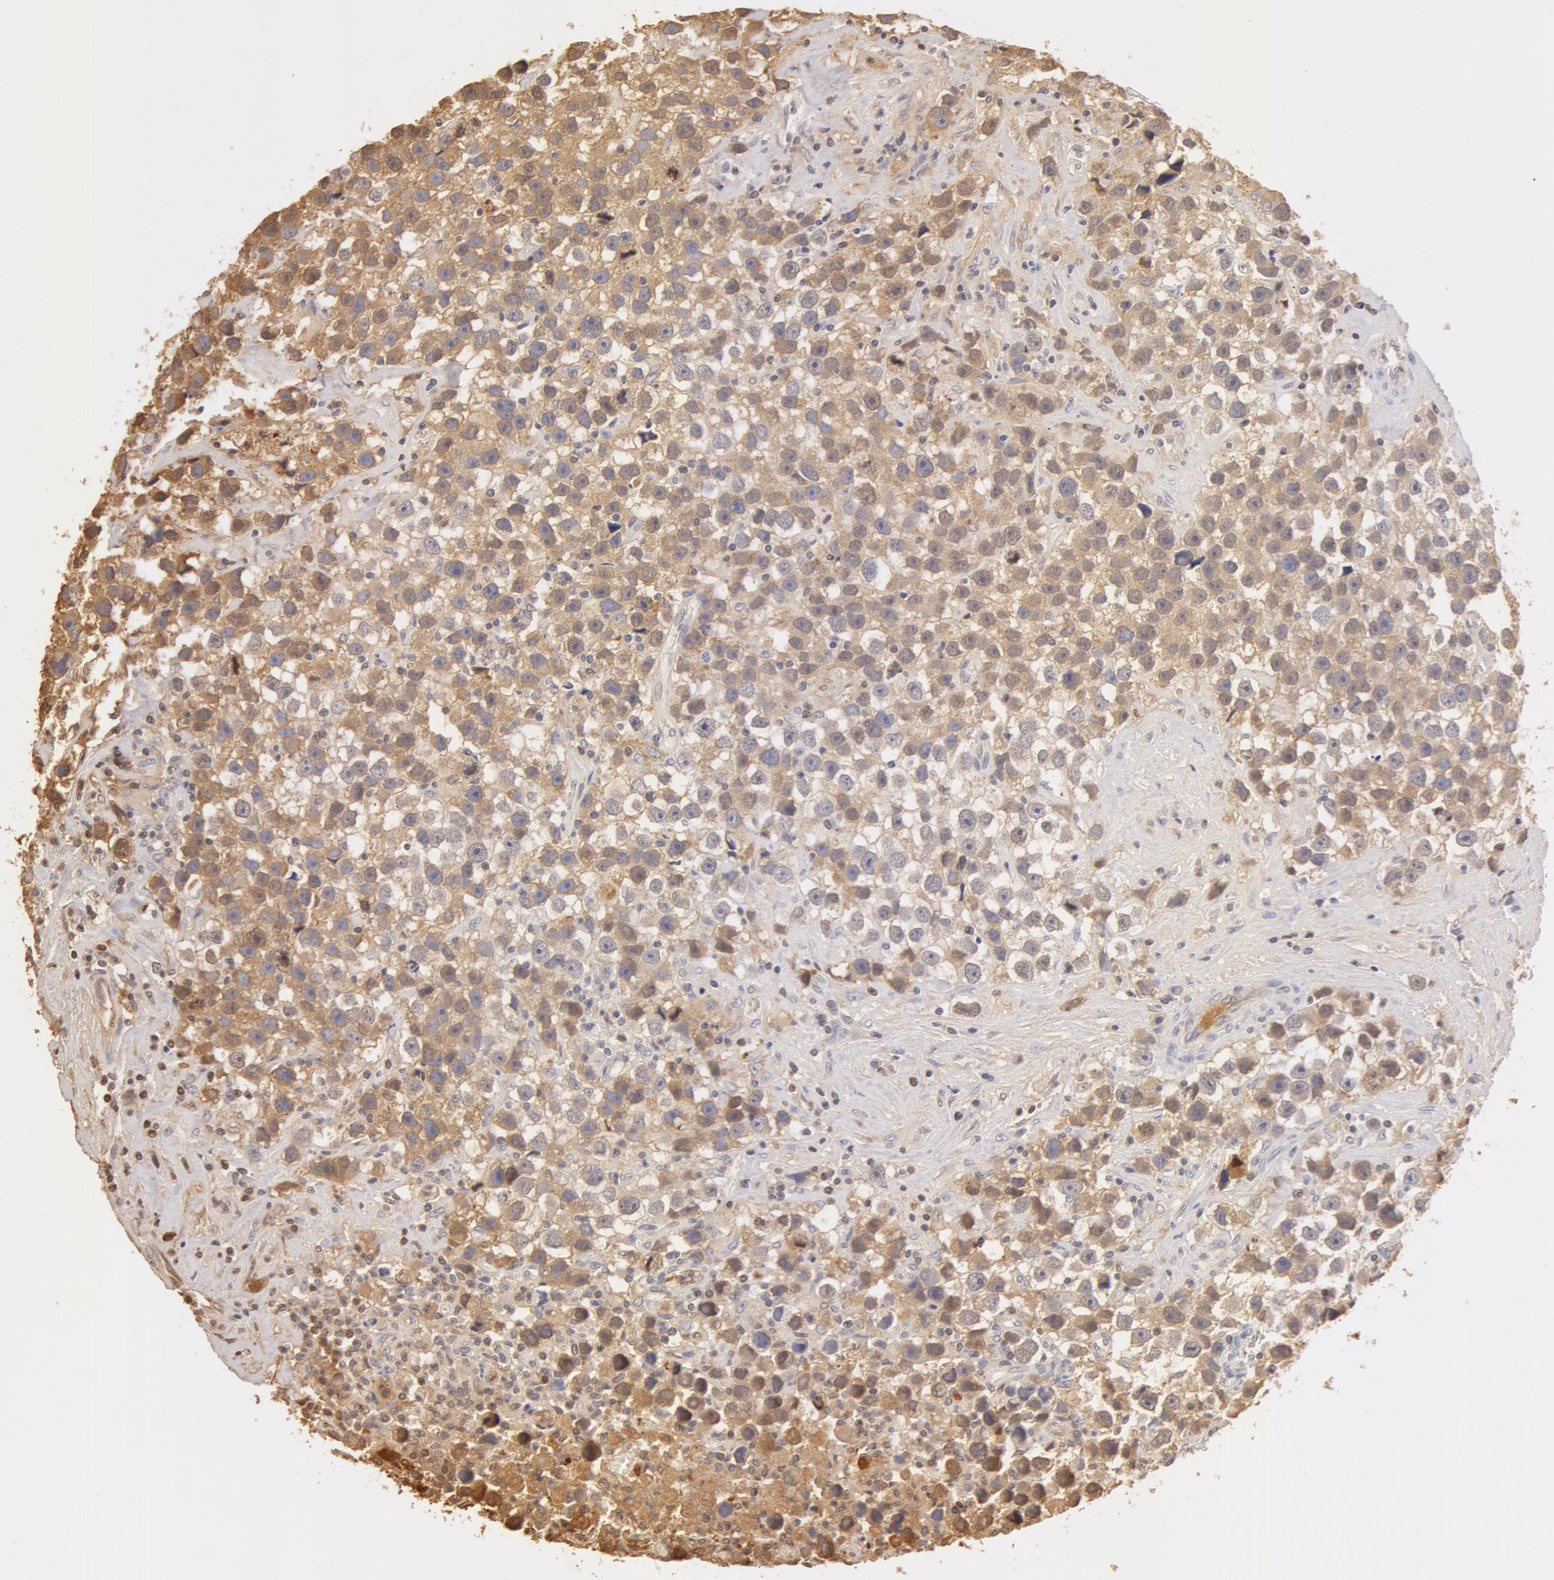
{"staining": {"intensity": "weak", "quantity": "25%-75%", "location": "cytoplasmic/membranous"}, "tissue": "testis cancer", "cell_type": "Tumor cells", "image_type": "cancer", "snomed": [{"axis": "morphology", "description": "Seminoma, NOS"}, {"axis": "topography", "description": "Testis"}], "caption": "High-magnification brightfield microscopy of seminoma (testis) stained with DAB (brown) and counterstained with hematoxylin (blue). tumor cells exhibit weak cytoplasmic/membranous positivity is appreciated in approximately25%-75% of cells.", "gene": "TF", "patient": {"sex": "male", "age": 43}}